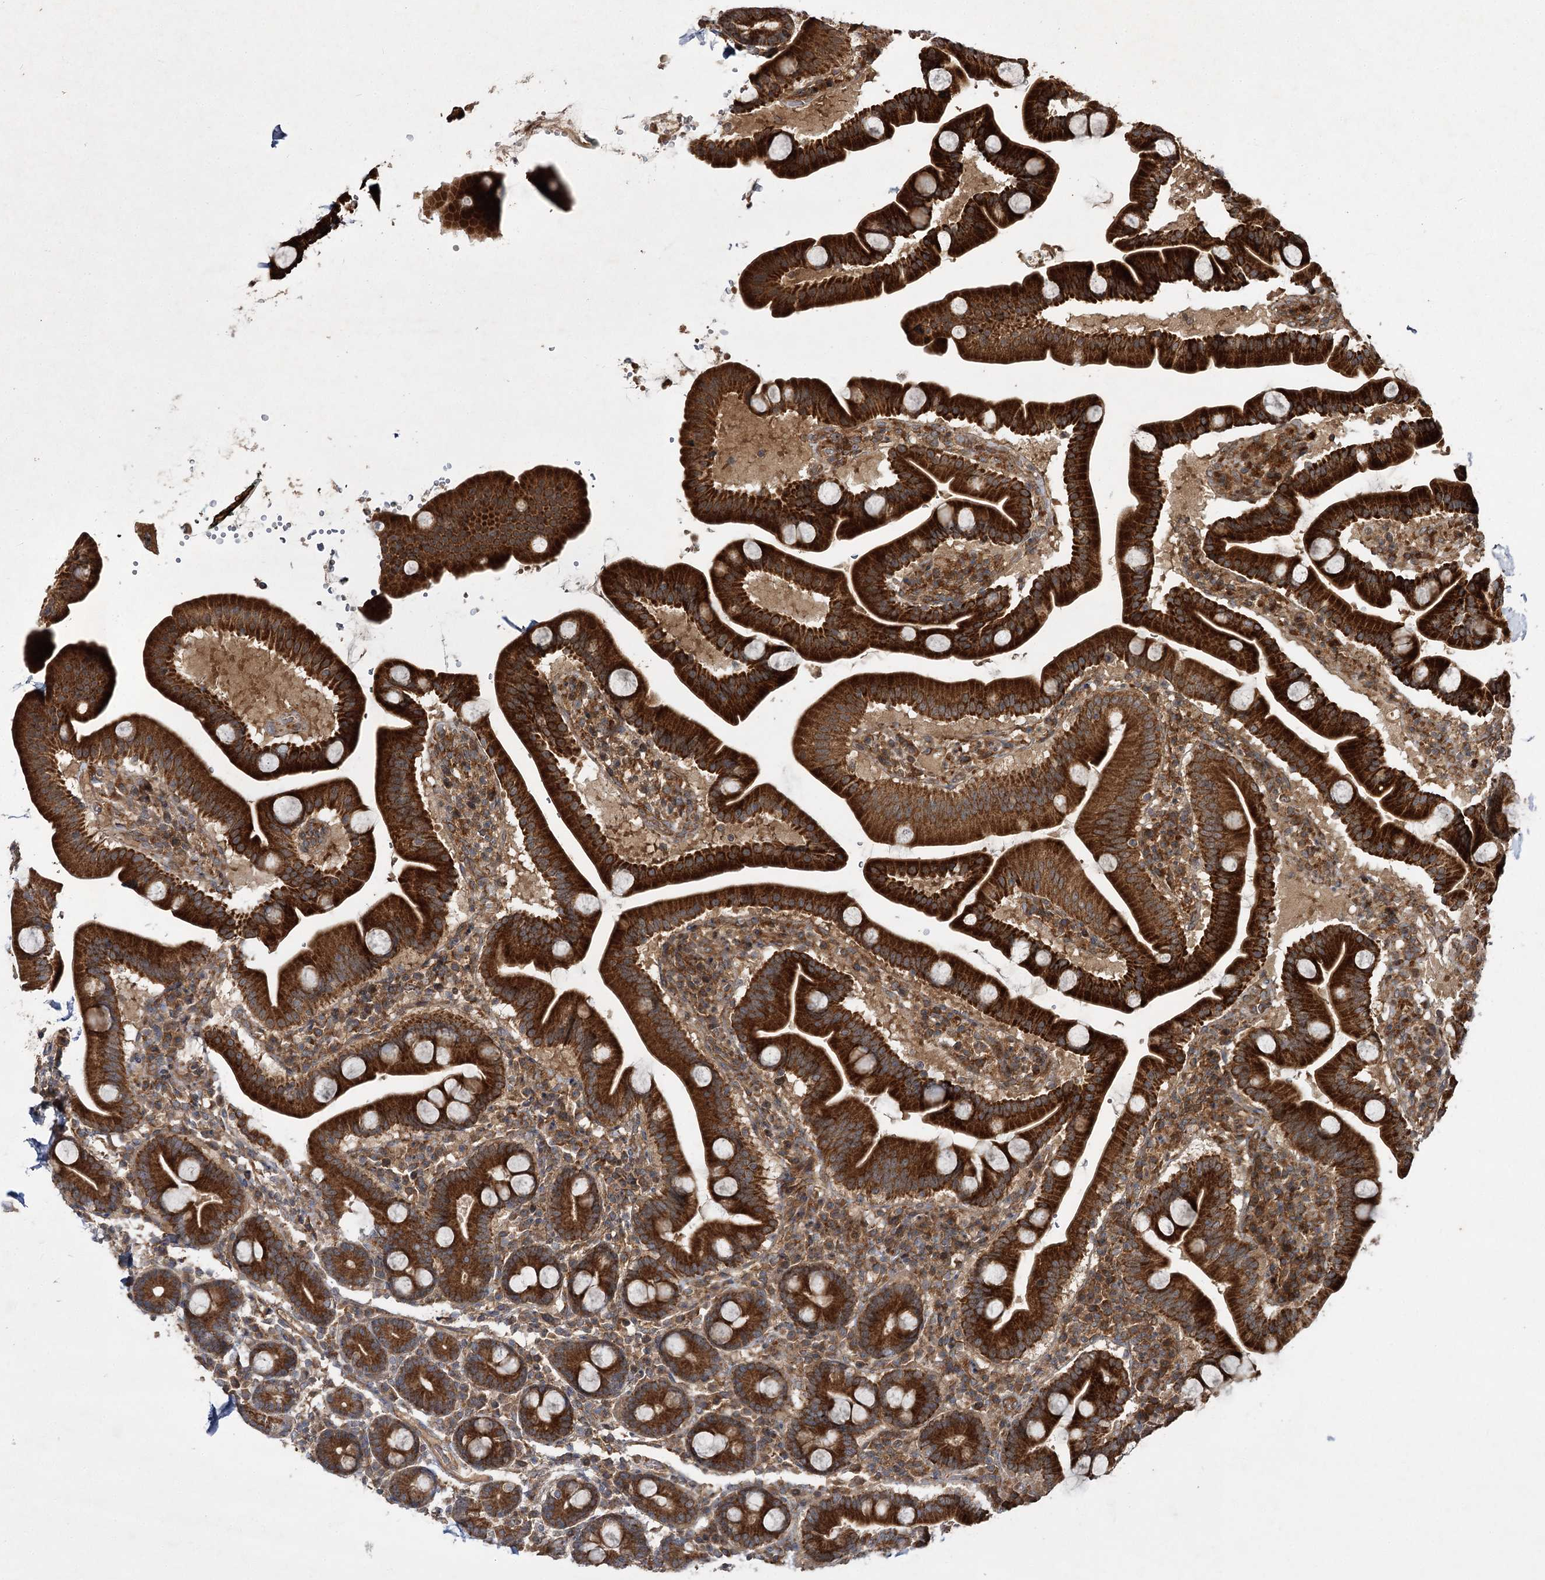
{"staining": {"intensity": "strong", "quantity": ">75%", "location": "cytoplasmic/membranous"}, "tissue": "duodenum", "cell_type": "Glandular cells", "image_type": "normal", "snomed": [{"axis": "morphology", "description": "Normal tissue, NOS"}, {"axis": "topography", "description": "Duodenum"}], "caption": "Immunohistochemistry (IHC) image of benign duodenum: duodenum stained using immunohistochemistry displays high levels of strong protein expression localized specifically in the cytoplasmic/membranous of glandular cells, appearing as a cytoplasmic/membranous brown color.", "gene": "DNAJC13", "patient": {"sex": "male", "age": 54}}